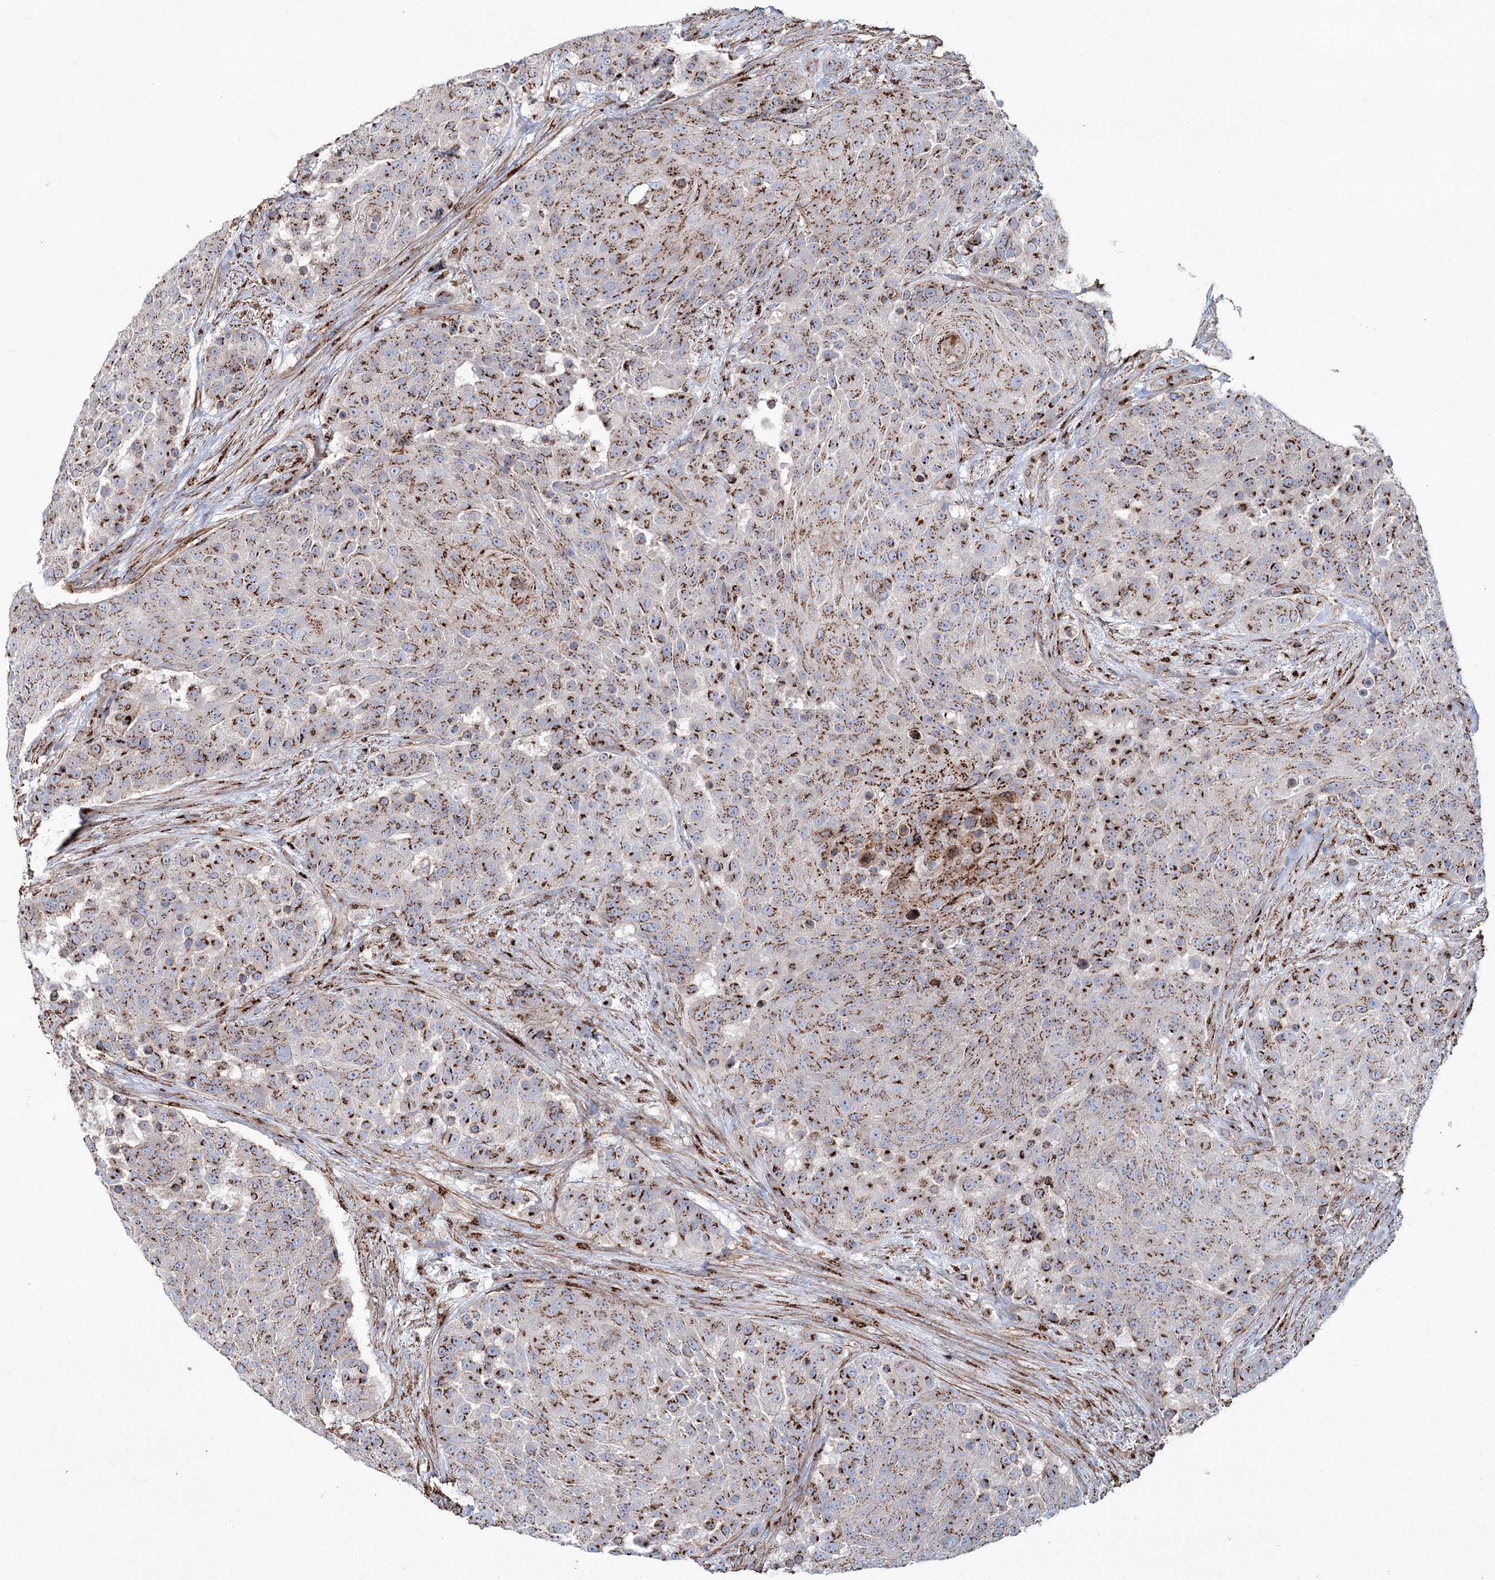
{"staining": {"intensity": "moderate", "quantity": ">75%", "location": "cytoplasmic/membranous"}, "tissue": "urothelial cancer", "cell_type": "Tumor cells", "image_type": "cancer", "snomed": [{"axis": "morphology", "description": "Urothelial carcinoma, High grade"}, {"axis": "topography", "description": "Urinary bladder"}], "caption": "There is medium levels of moderate cytoplasmic/membranous staining in tumor cells of high-grade urothelial carcinoma, as demonstrated by immunohistochemical staining (brown color).", "gene": "MAN1A2", "patient": {"sex": "female", "age": 63}}